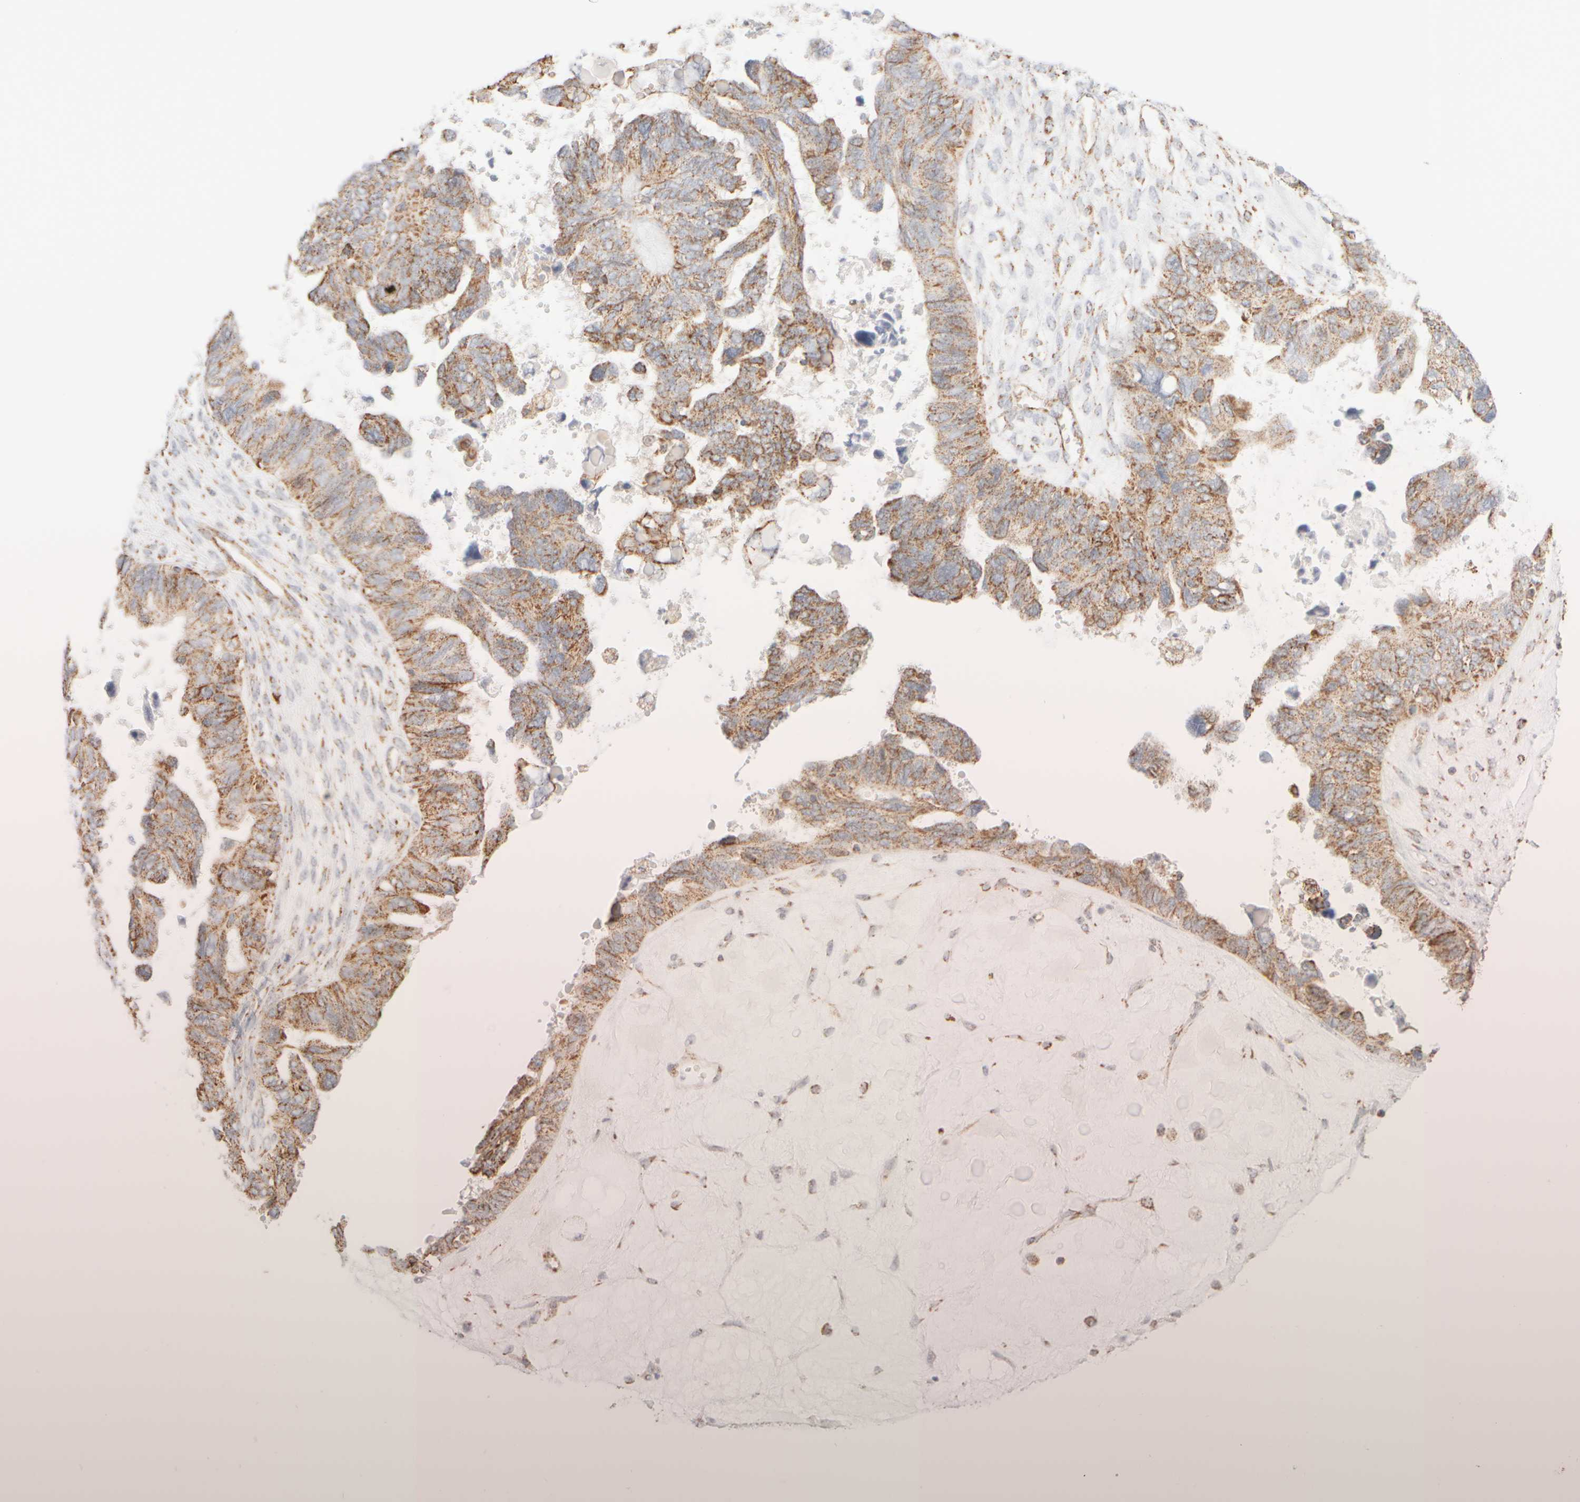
{"staining": {"intensity": "moderate", "quantity": ">75%", "location": "cytoplasmic/membranous"}, "tissue": "ovarian cancer", "cell_type": "Tumor cells", "image_type": "cancer", "snomed": [{"axis": "morphology", "description": "Cystadenocarcinoma, serous, NOS"}, {"axis": "topography", "description": "Ovary"}], "caption": "An image showing moderate cytoplasmic/membranous positivity in approximately >75% of tumor cells in serous cystadenocarcinoma (ovarian), as visualized by brown immunohistochemical staining.", "gene": "APBB2", "patient": {"sex": "female", "age": 79}}